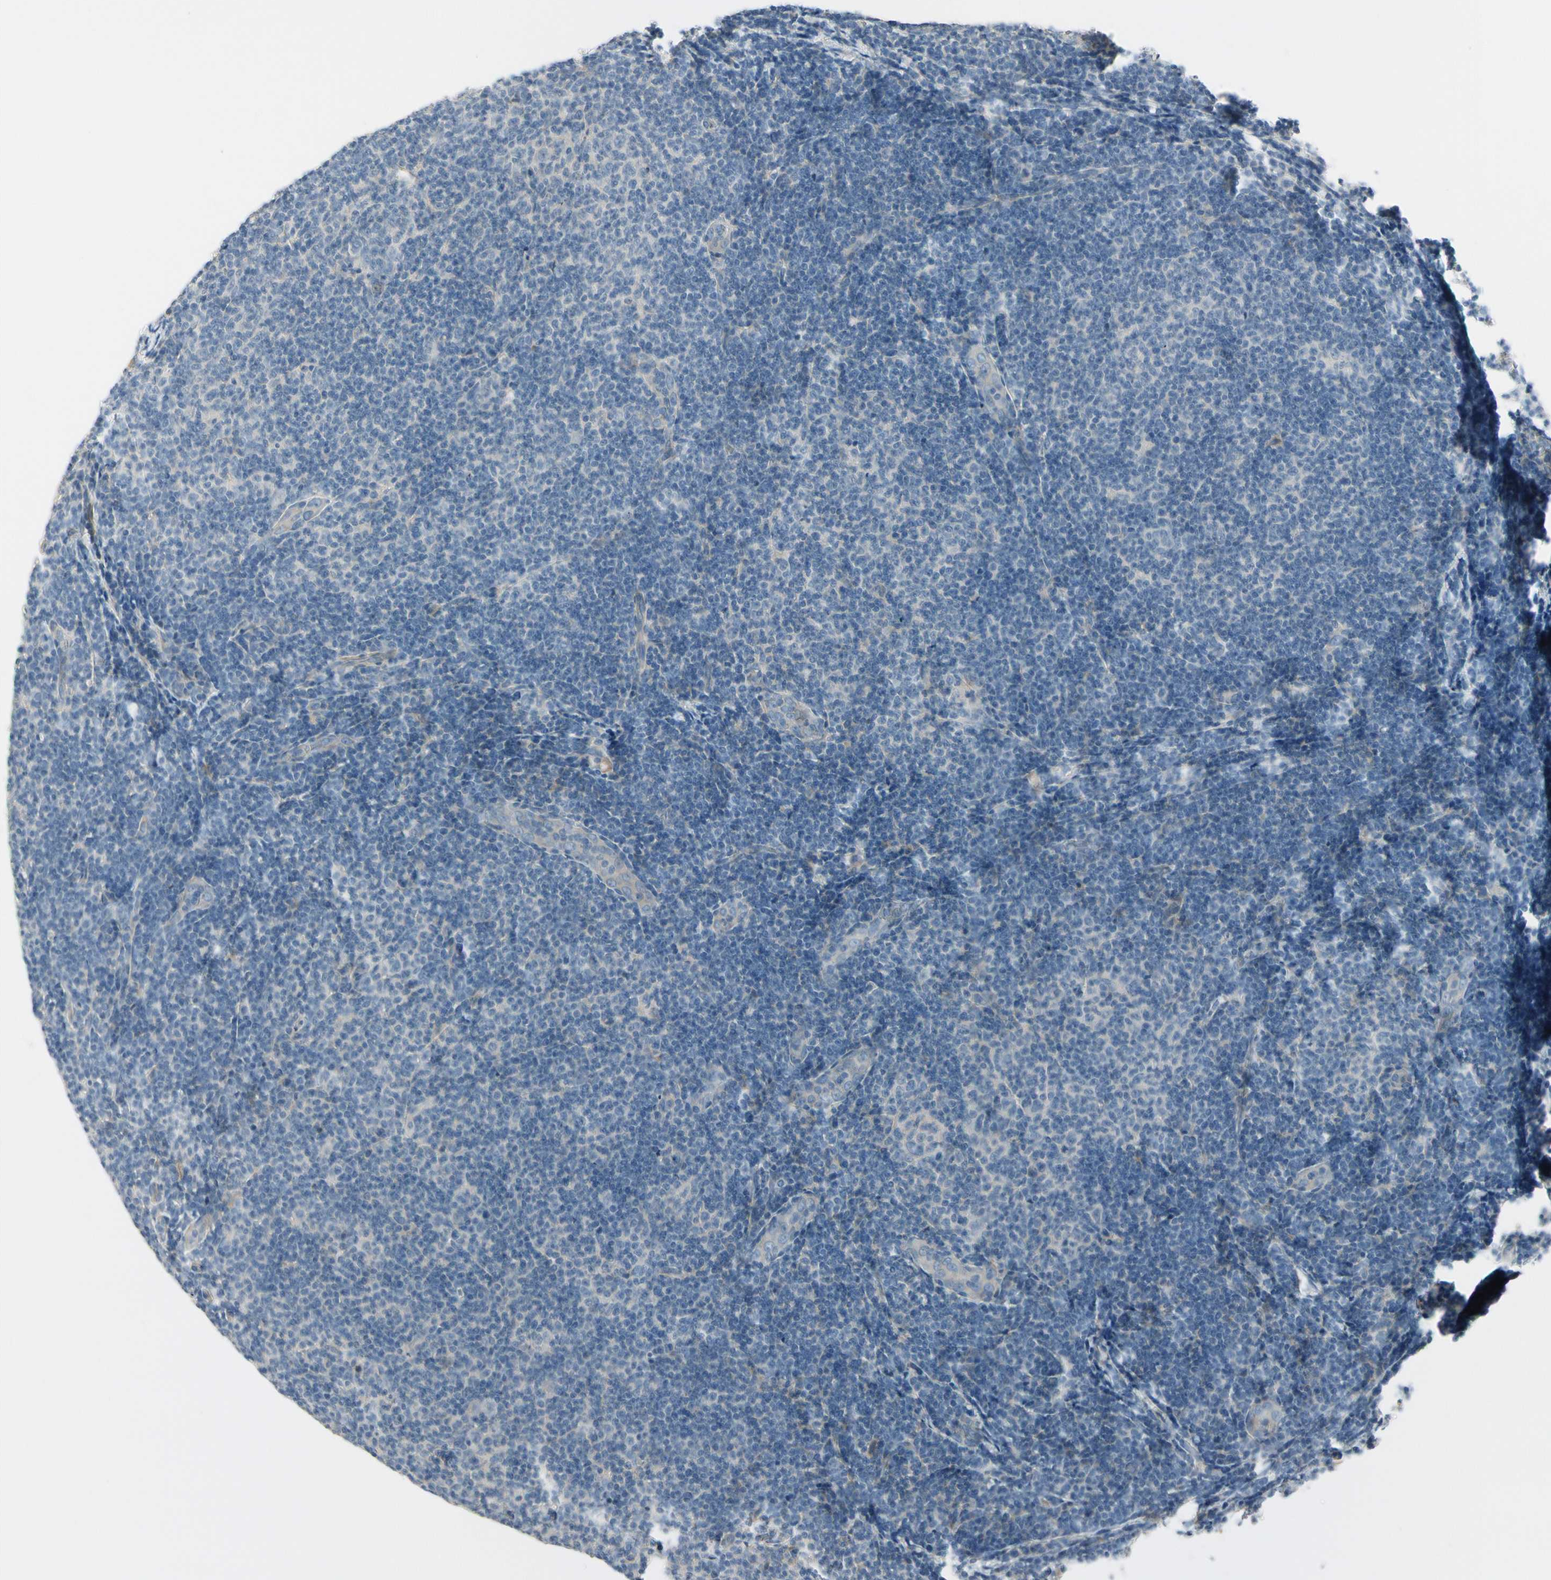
{"staining": {"intensity": "negative", "quantity": "none", "location": "none"}, "tissue": "lymphoma", "cell_type": "Tumor cells", "image_type": "cancer", "snomed": [{"axis": "morphology", "description": "Malignant lymphoma, non-Hodgkin's type, Low grade"}, {"axis": "topography", "description": "Lymph node"}], "caption": "DAB immunohistochemical staining of human lymphoma shows no significant positivity in tumor cells.", "gene": "CYP2E1", "patient": {"sex": "male", "age": 83}}